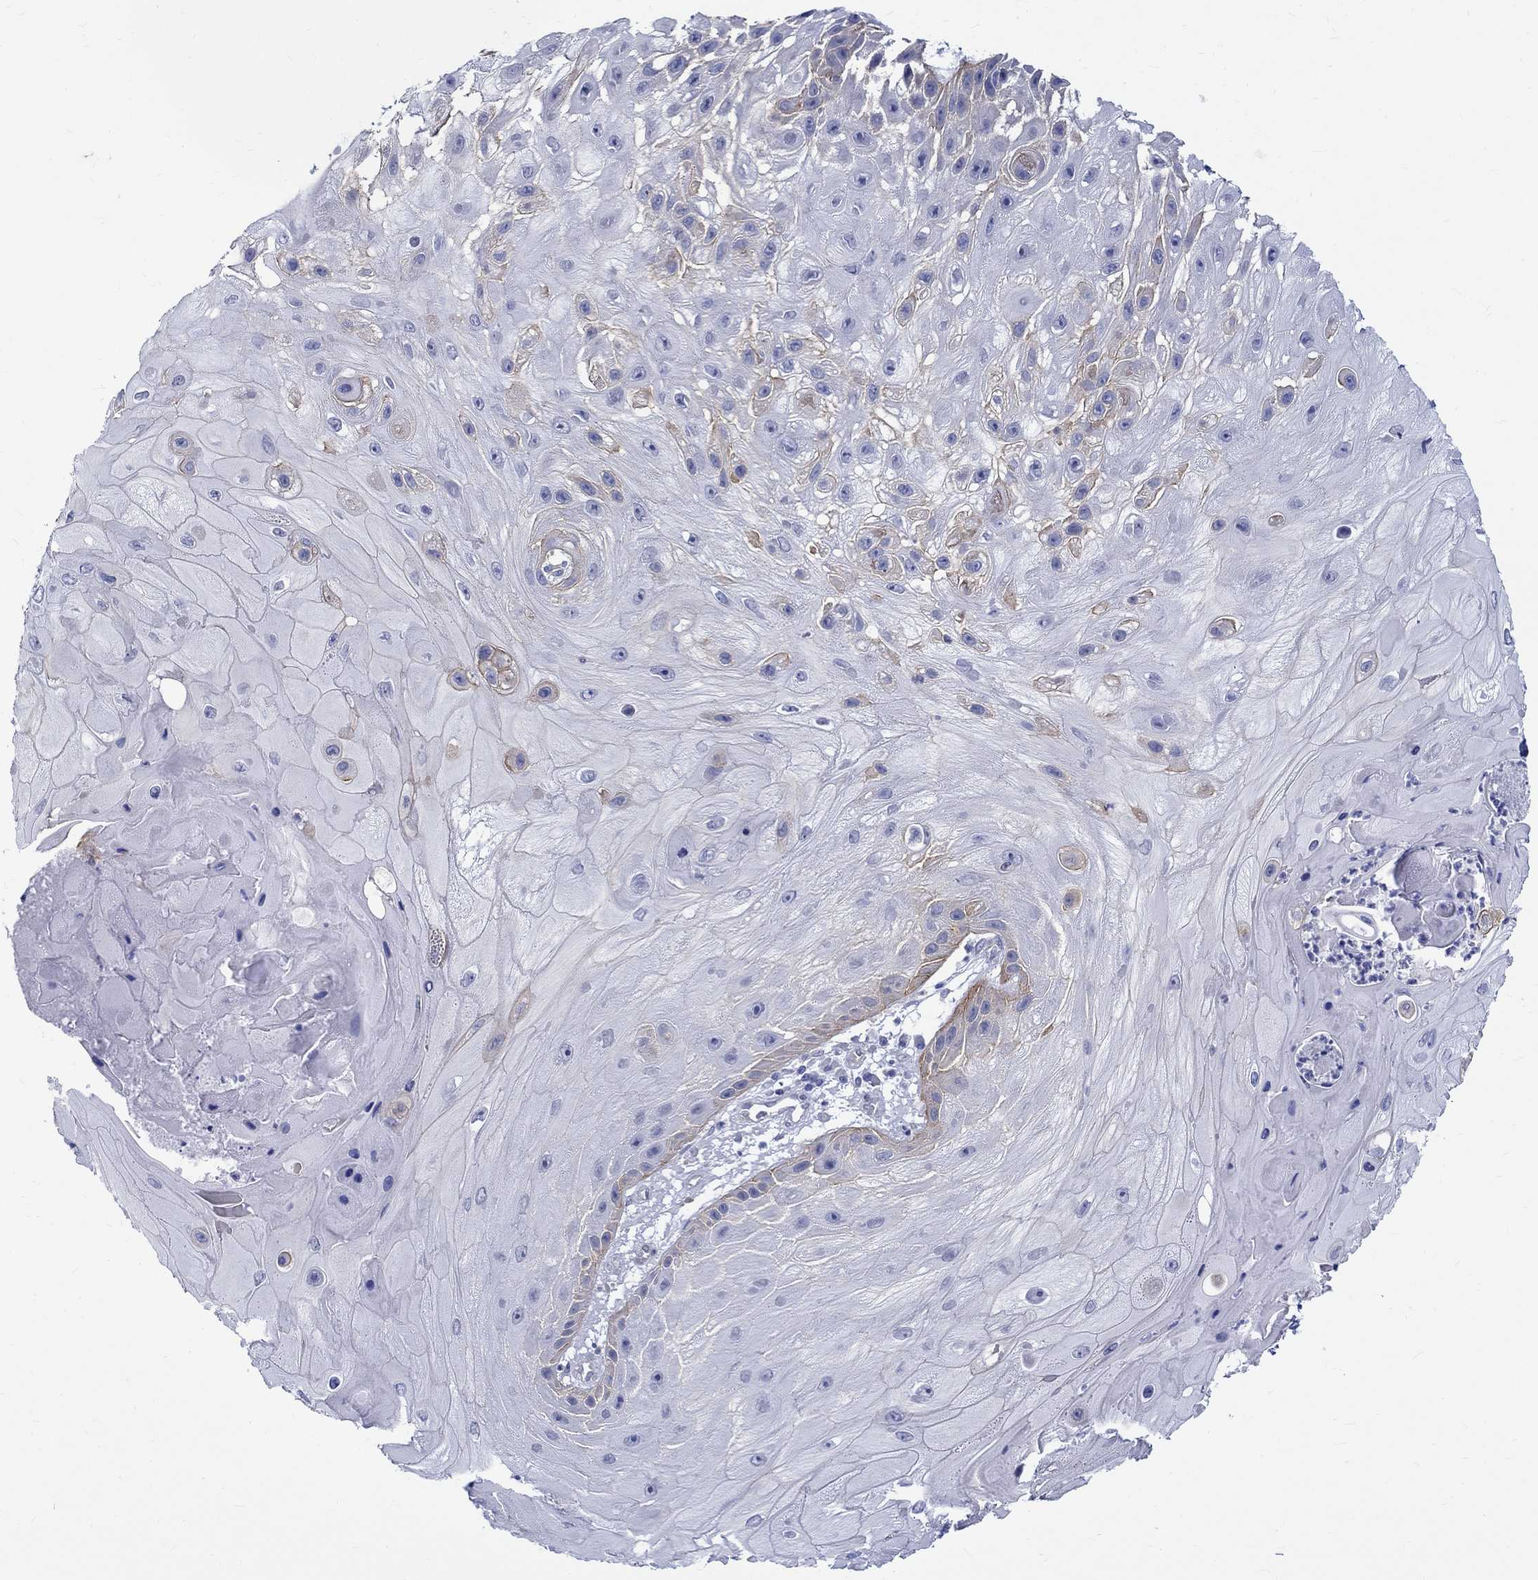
{"staining": {"intensity": "negative", "quantity": "none", "location": "none"}, "tissue": "skin cancer", "cell_type": "Tumor cells", "image_type": "cancer", "snomed": [{"axis": "morphology", "description": "Normal tissue, NOS"}, {"axis": "morphology", "description": "Squamous cell carcinoma, NOS"}, {"axis": "topography", "description": "Skin"}], "caption": "IHC image of squamous cell carcinoma (skin) stained for a protein (brown), which displays no positivity in tumor cells. (Stains: DAB immunohistochemistry (IHC) with hematoxylin counter stain, Microscopy: brightfield microscopy at high magnification).", "gene": "SH2D7", "patient": {"sex": "male", "age": 79}}